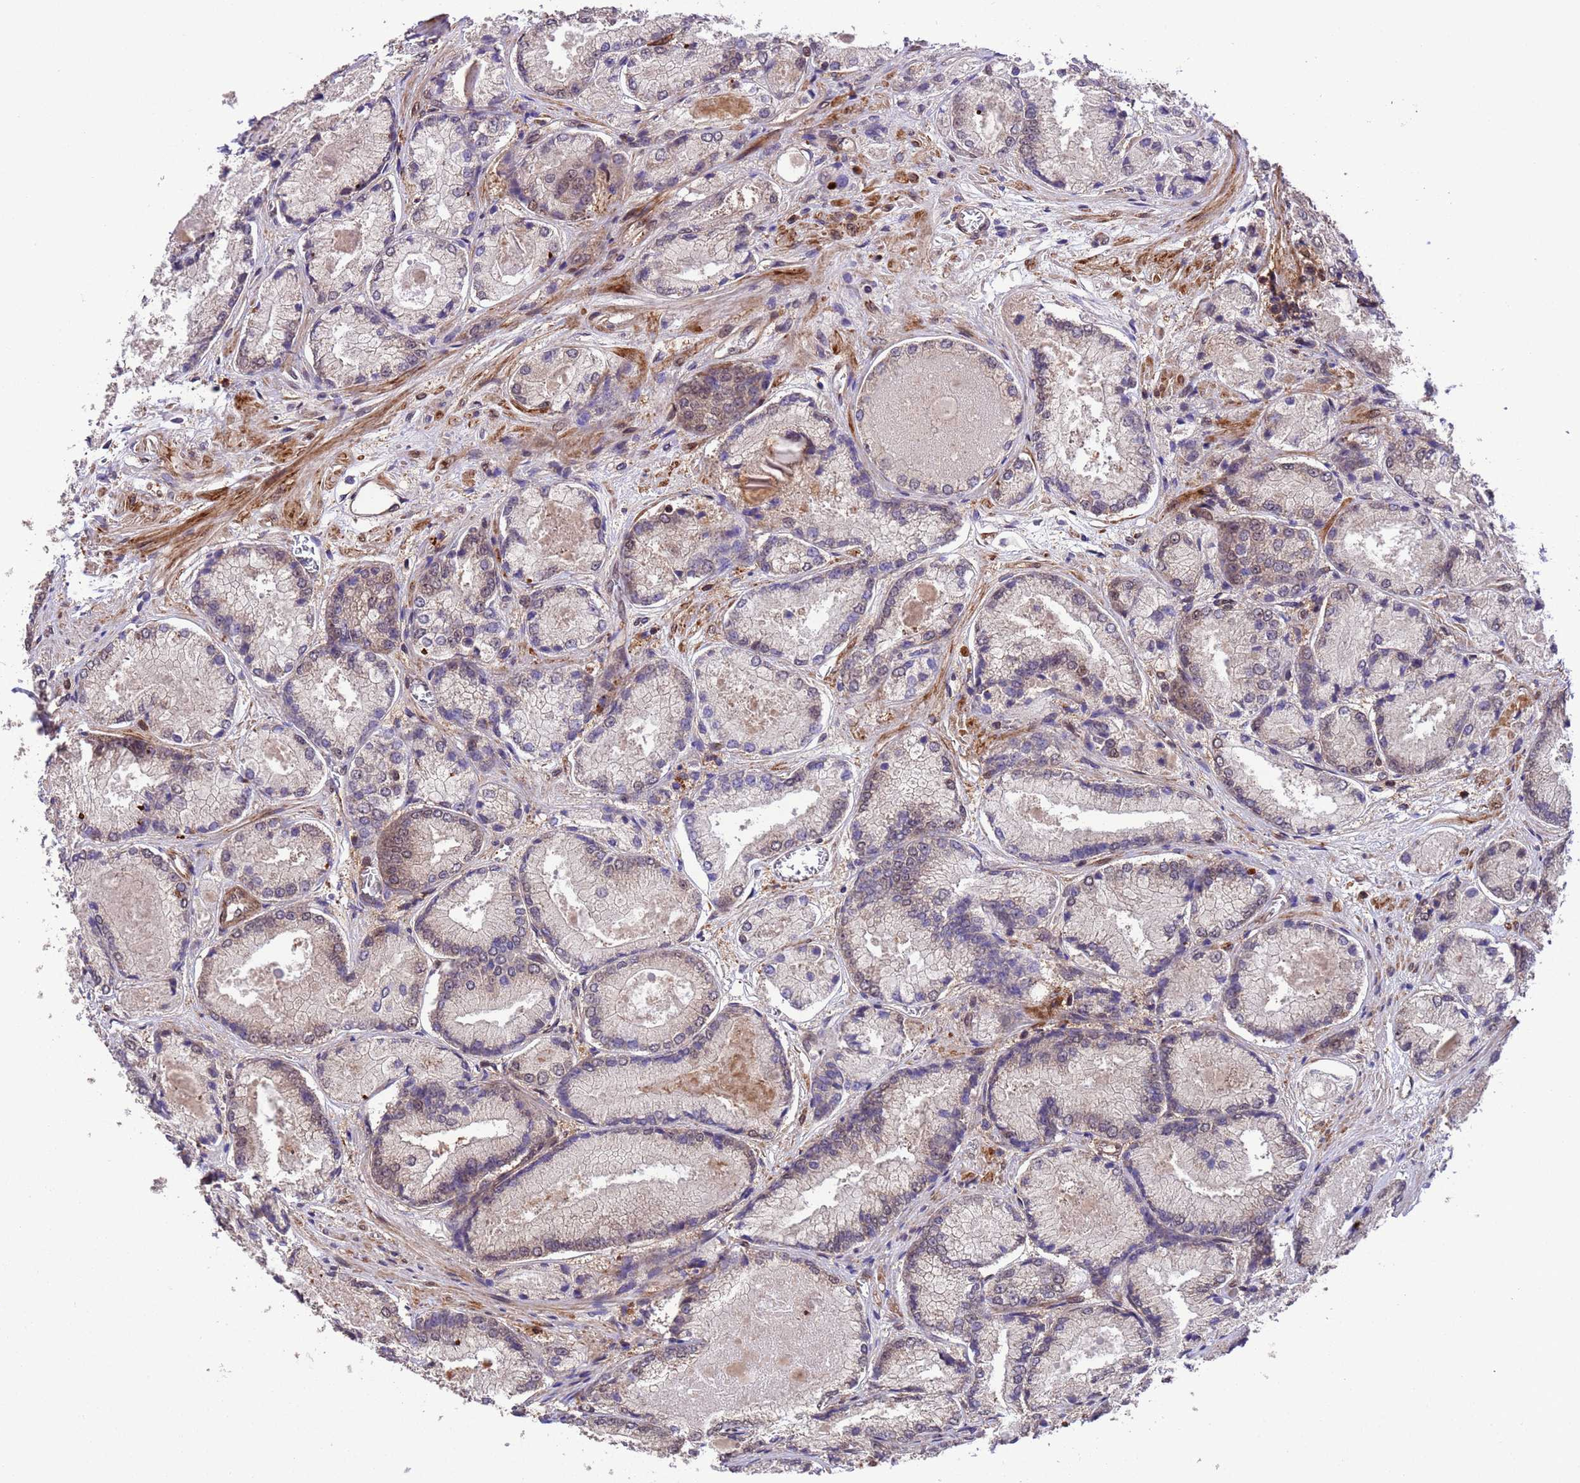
{"staining": {"intensity": "weak", "quantity": "<25%", "location": "nuclear"}, "tissue": "prostate cancer", "cell_type": "Tumor cells", "image_type": "cancer", "snomed": [{"axis": "morphology", "description": "Adenocarcinoma, Low grade"}, {"axis": "topography", "description": "Prostate"}], "caption": "DAB (3,3'-diaminobenzidine) immunohistochemical staining of prostate cancer (low-grade adenocarcinoma) demonstrates no significant expression in tumor cells. Nuclei are stained in blue.", "gene": "VSTM4", "patient": {"sex": "male", "age": 74}}